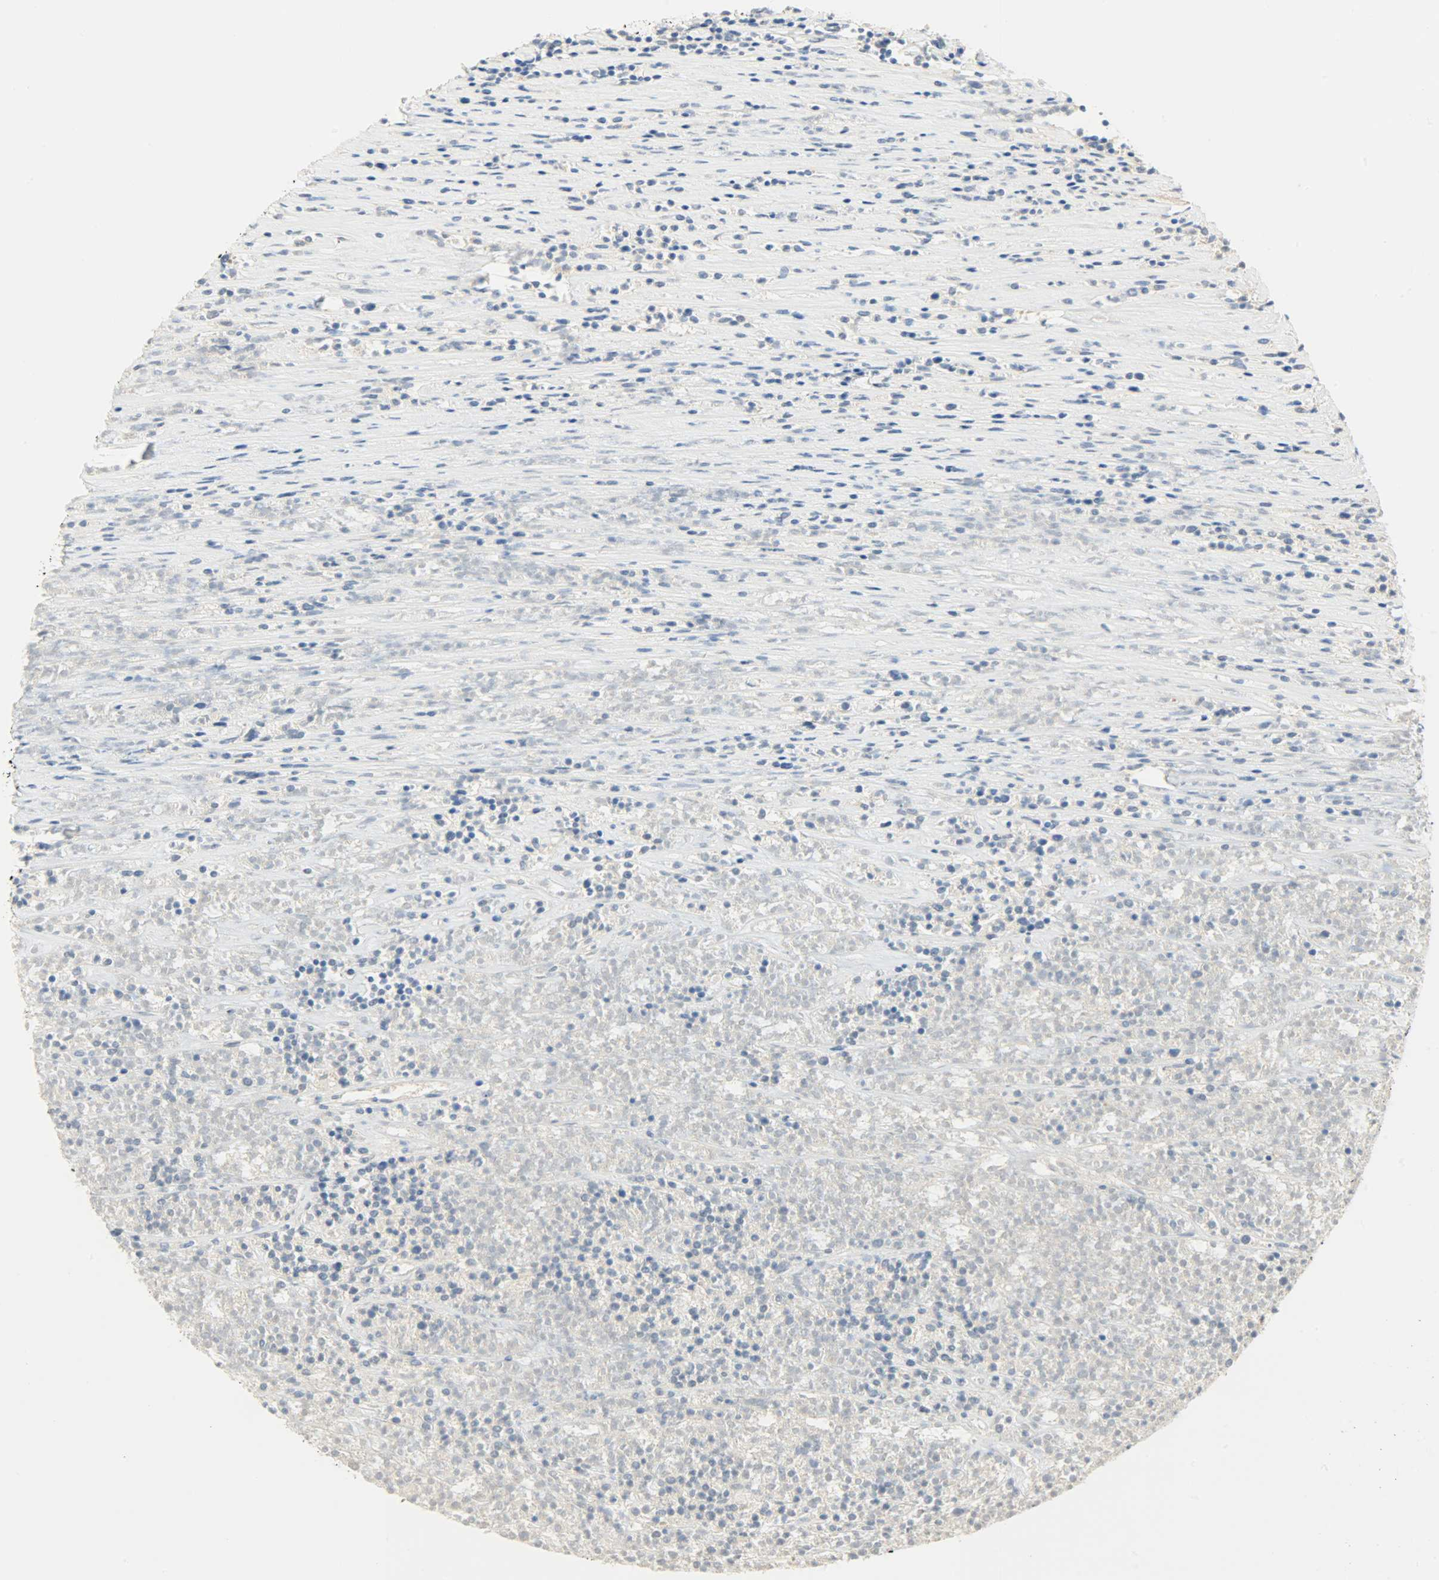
{"staining": {"intensity": "negative", "quantity": "none", "location": "none"}, "tissue": "lymphoma", "cell_type": "Tumor cells", "image_type": "cancer", "snomed": [{"axis": "morphology", "description": "Malignant lymphoma, non-Hodgkin's type, High grade"}, {"axis": "topography", "description": "Lymph node"}], "caption": "Immunohistochemistry (IHC) of human lymphoma shows no positivity in tumor cells.", "gene": "FKBP1A", "patient": {"sex": "female", "age": 73}}